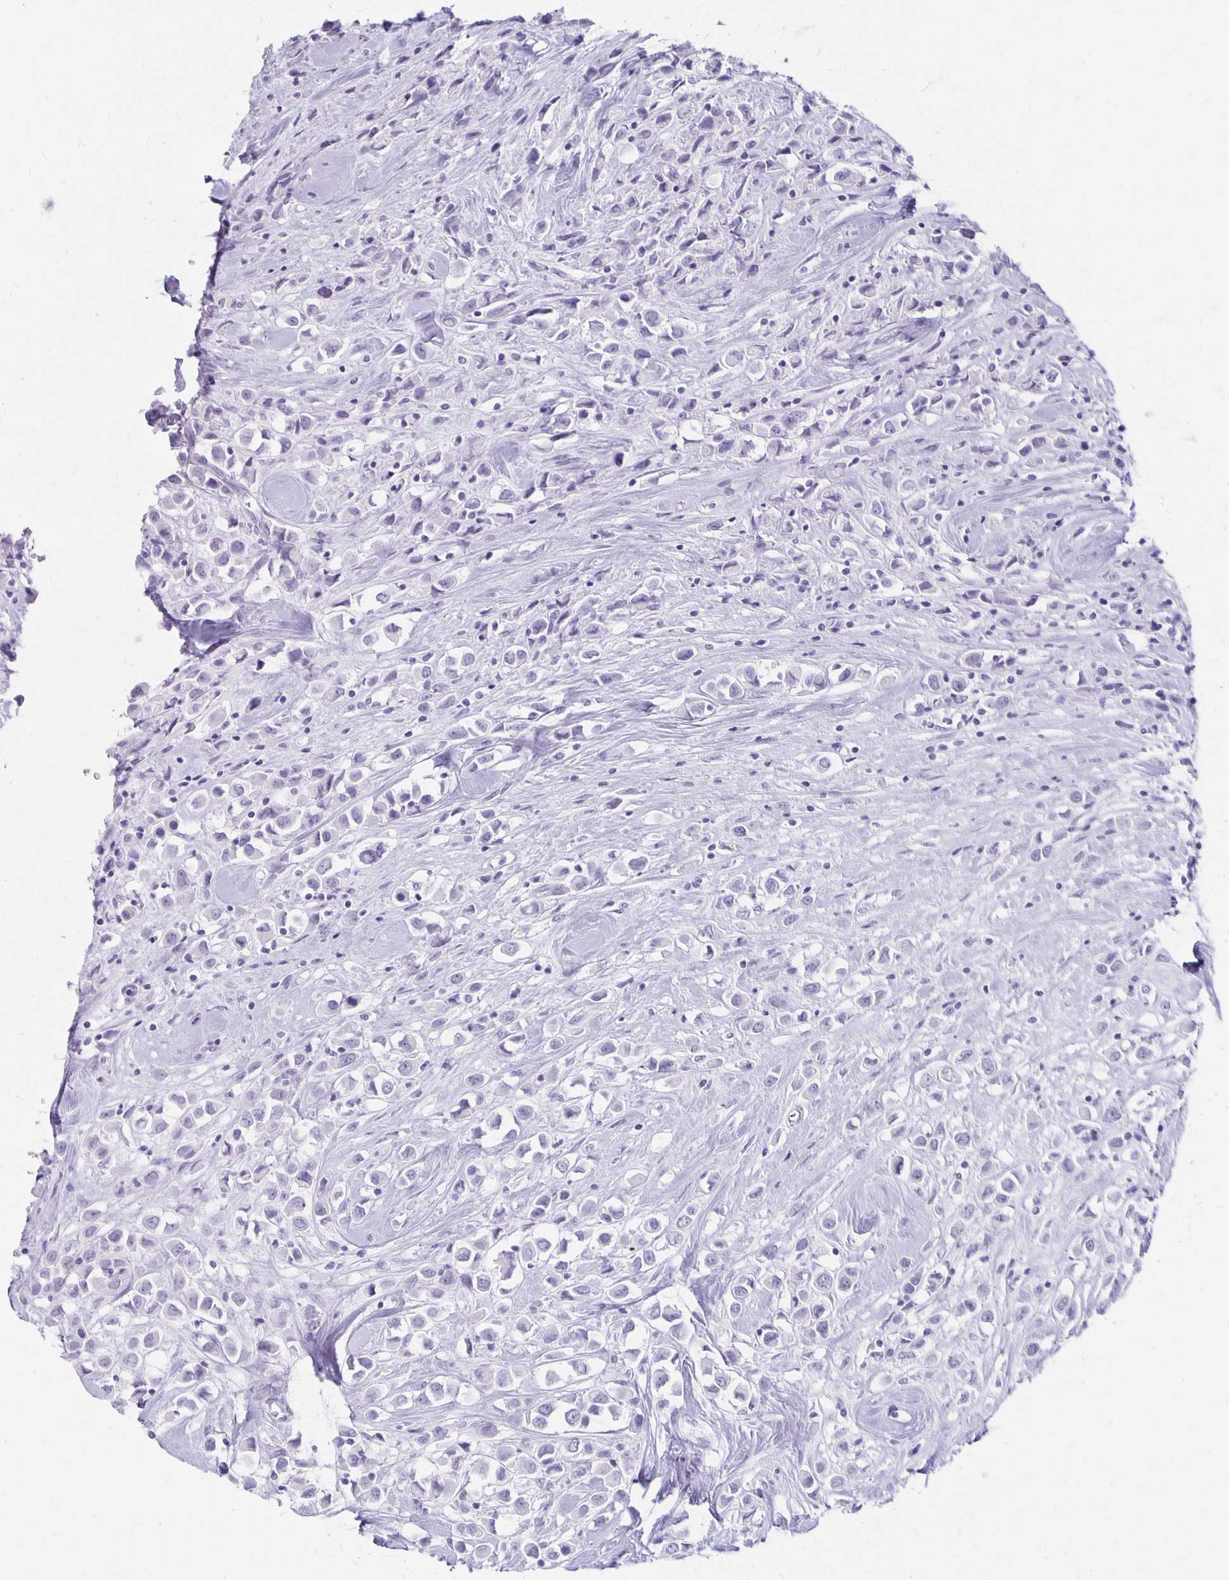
{"staining": {"intensity": "negative", "quantity": "none", "location": "none"}, "tissue": "breast cancer", "cell_type": "Tumor cells", "image_type": "cancer", "snomed": [{"axis": "morphology", "description": "Duct carcinoma"}, {"axis": "topography", "description": "Breast"}], "caption": "Immunohistochemical staining of infiltrating ductal carcinoma (breast) exhibits no significant positivity in tumor cells.", "gene": "MAGEC2", "patient": {"sex": "female", "age": 61}}